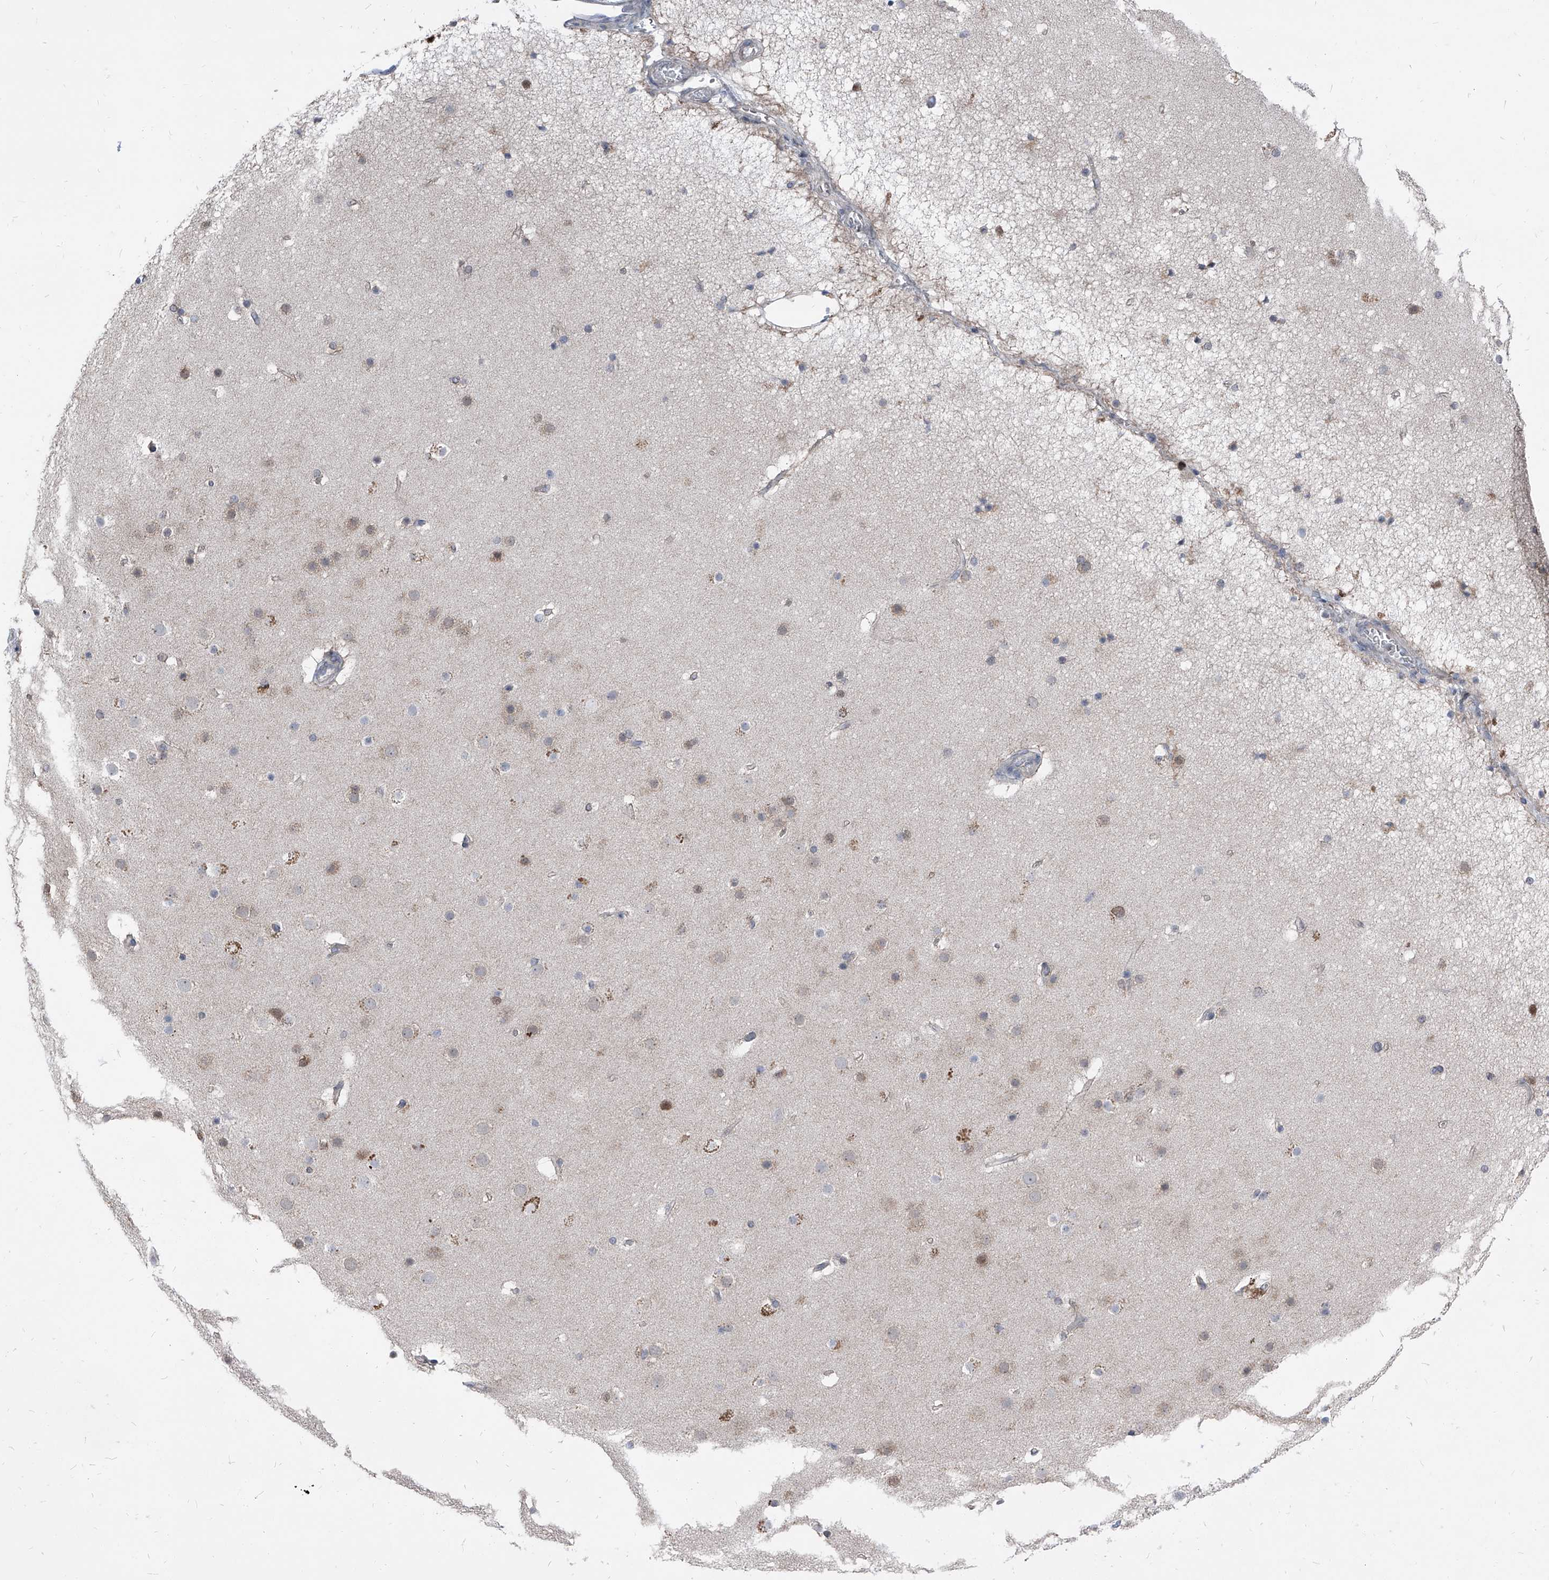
{"staining": {"intensity": "weak", "quantity": ">75%", "location": "cytoplasmic/membranous"}, "tissue": "cerebral cortex", "cell_type": "Endothelial cells", "image_type": "normal", "snomed": [{"axis": "morphology", "description": "Normal tissue, NOS"}, {"axis": "topography", "description": "Cerebral cortex"}], "caption": "About >75% of endothelial cells in benign human cerebral cortex display weak cytoplasmic/membranous protein expression as visualized by brown immunohistochemical staining.", "gene": "AGPS", "patient": {"sex": "male", "age": 57}}